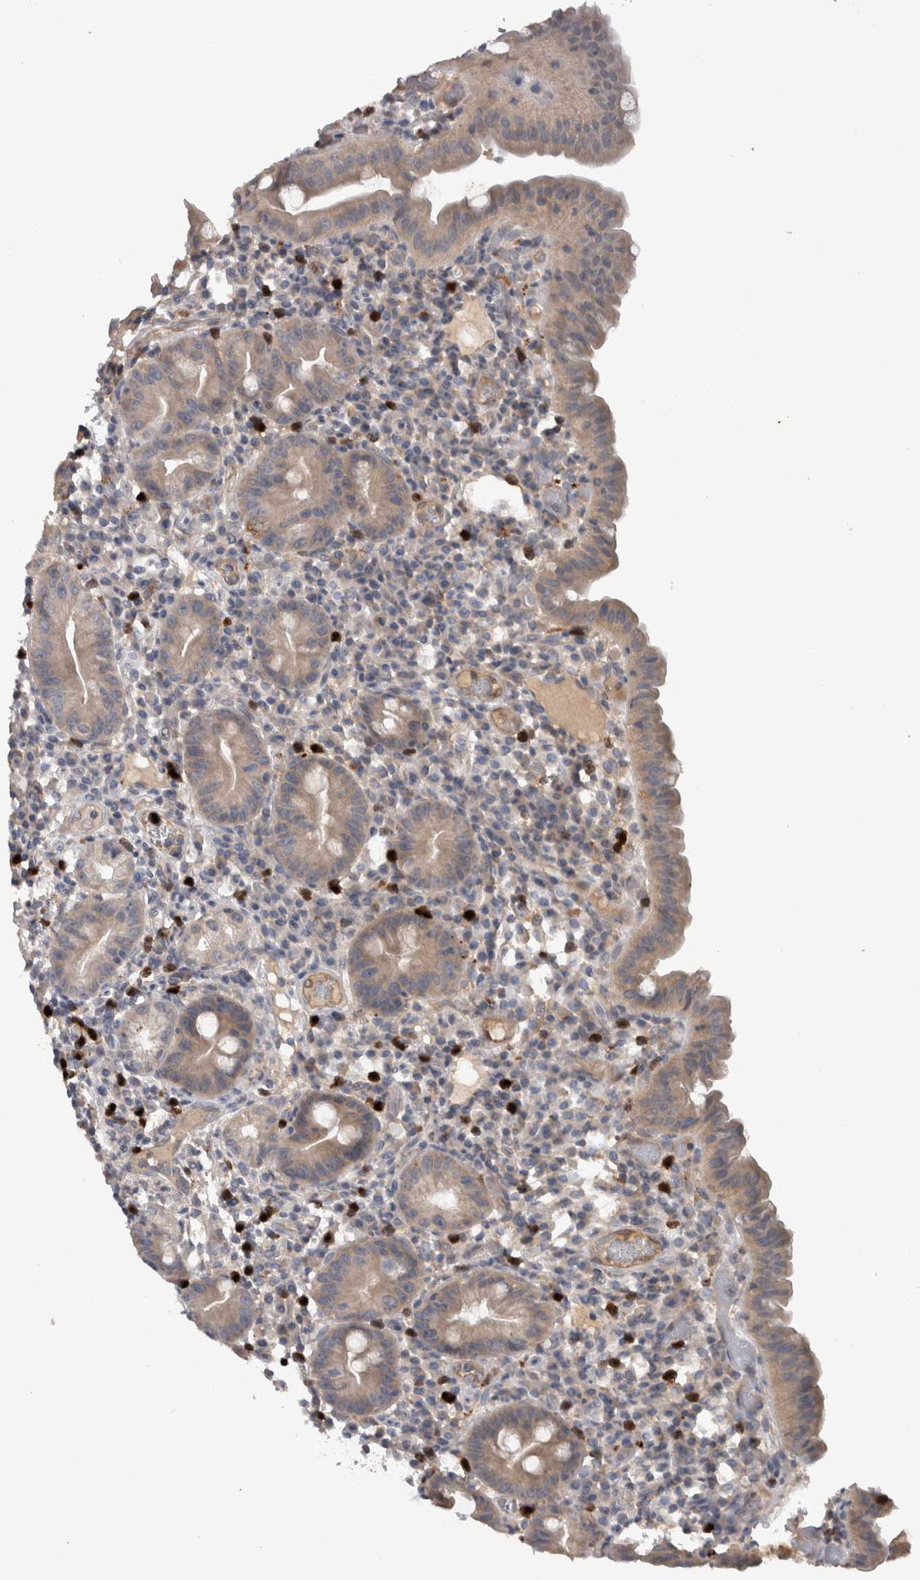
{"staining": {"intensity": "moderate", "quantity": ">75%", "location": "cytoplasmic/membranous"}, "tissue": "duodenum", "cell_type": "Glandular cells", "image_type": "normal", "snomed": [{"axis": "morphology", "description": "Normal tissue, NOS"}, {"axis": "topography", "description": "Duodenum"}], "caption": "IHC of unremarkable human duodenum exhibits medium levels of moderate cytoplasmic/membranous positivity in approximately >75% of glandular cells.", "gene": "TARBP1", "patient": {"sex": "male", "age": 50}}